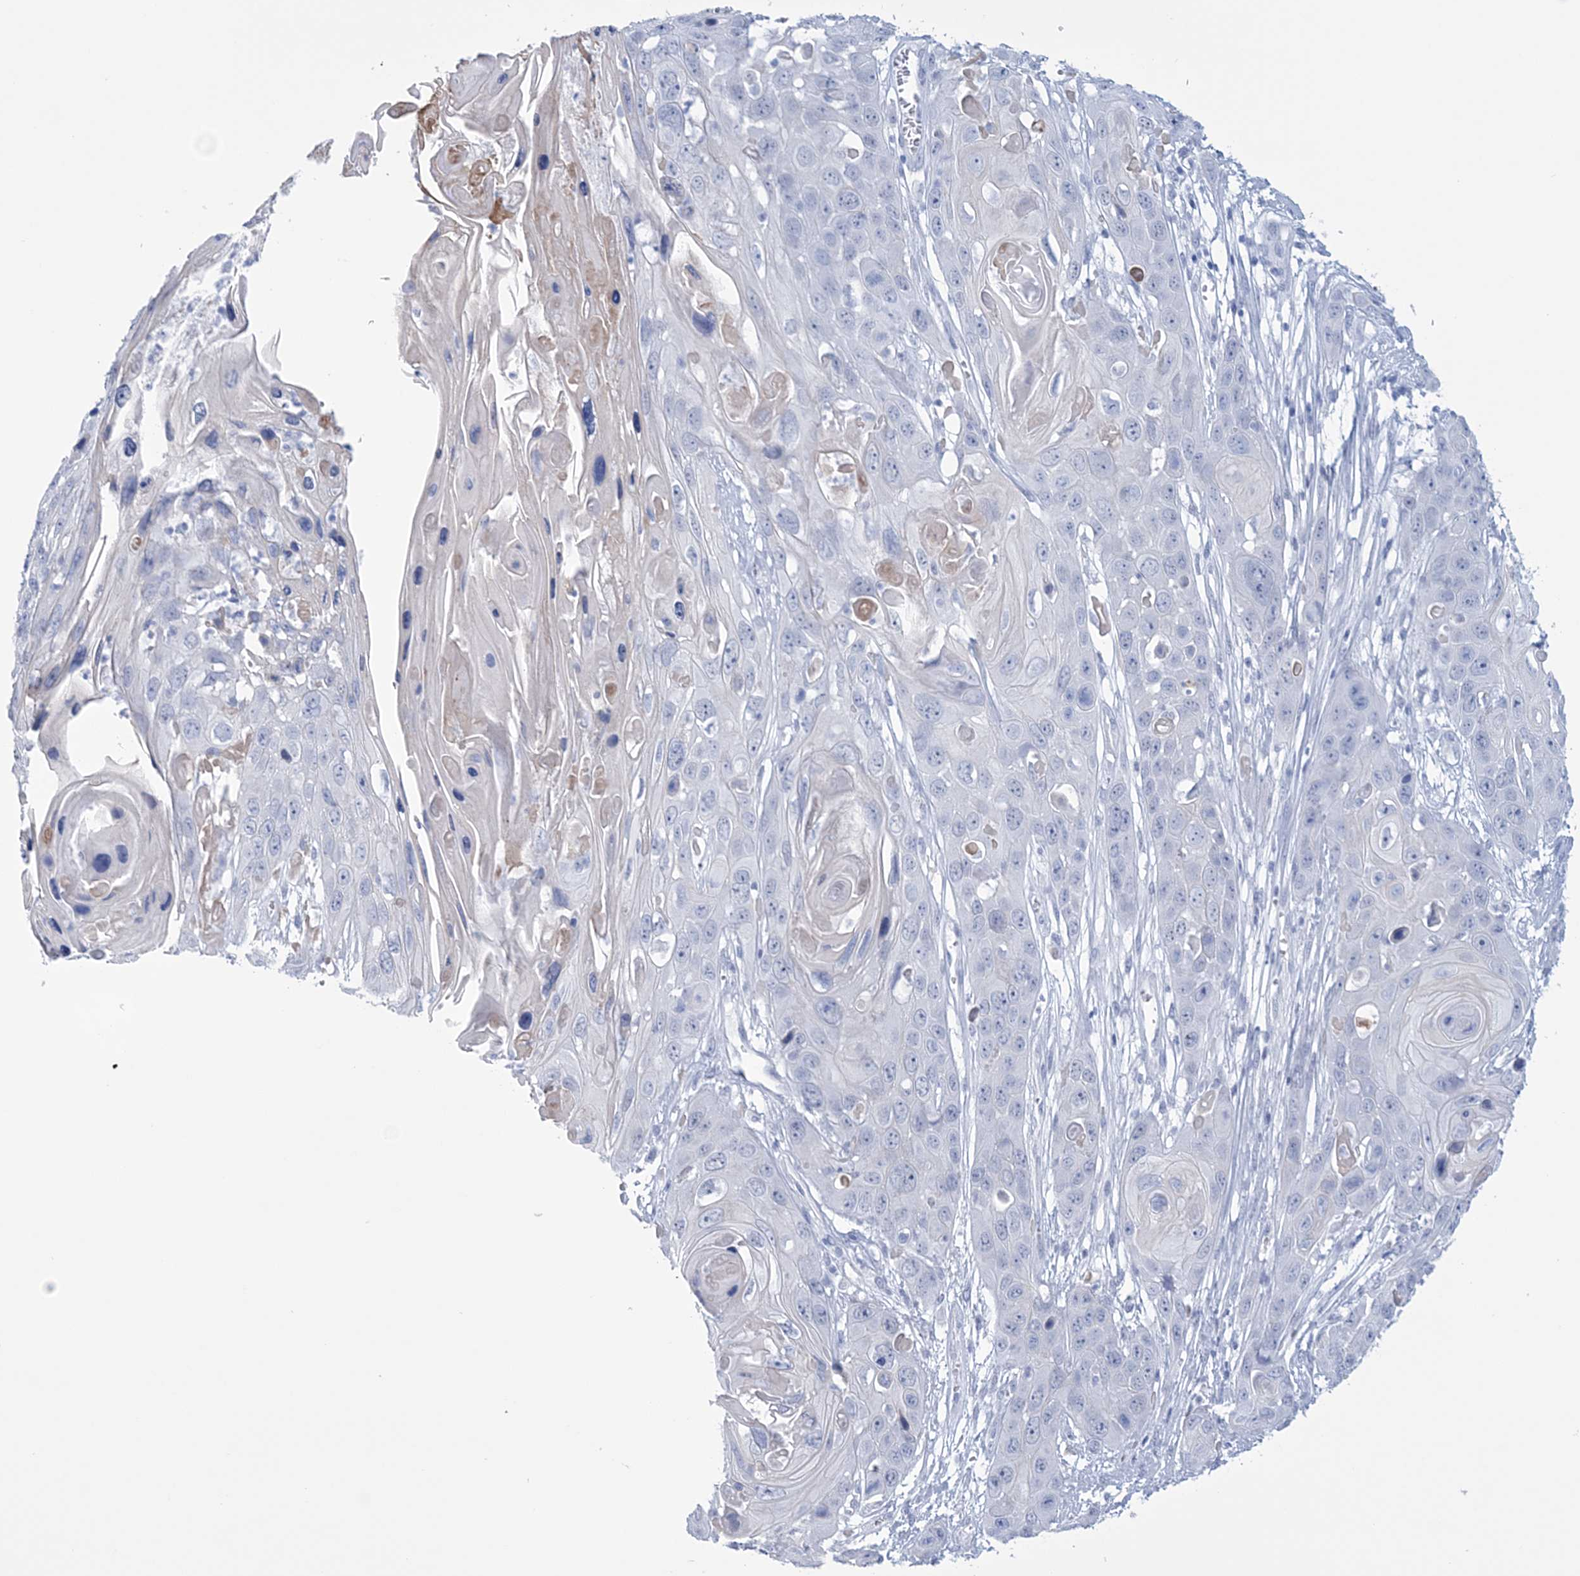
{"staining": {"intensity": "negative", "quantity": "none", "location": "none"}, "tissue": "skin cancer", "cell_type": "Tumor cells", "image_type": "cancer", "snomed": [{"axis": "morphology", "description": "Squamous cell carcinoma, NOS"}, {"axis": "topography", "description": "Skin"}], "caption": "Immunohistochemistry (IHC) image of neoplastic tissue: human skin cancer (squamous cell carcinoma) stained with DAB demonstrates no significant protein staining in tumor cells.", "gene": "DPCD", "patient": {"sex": "male", "age": 55}}